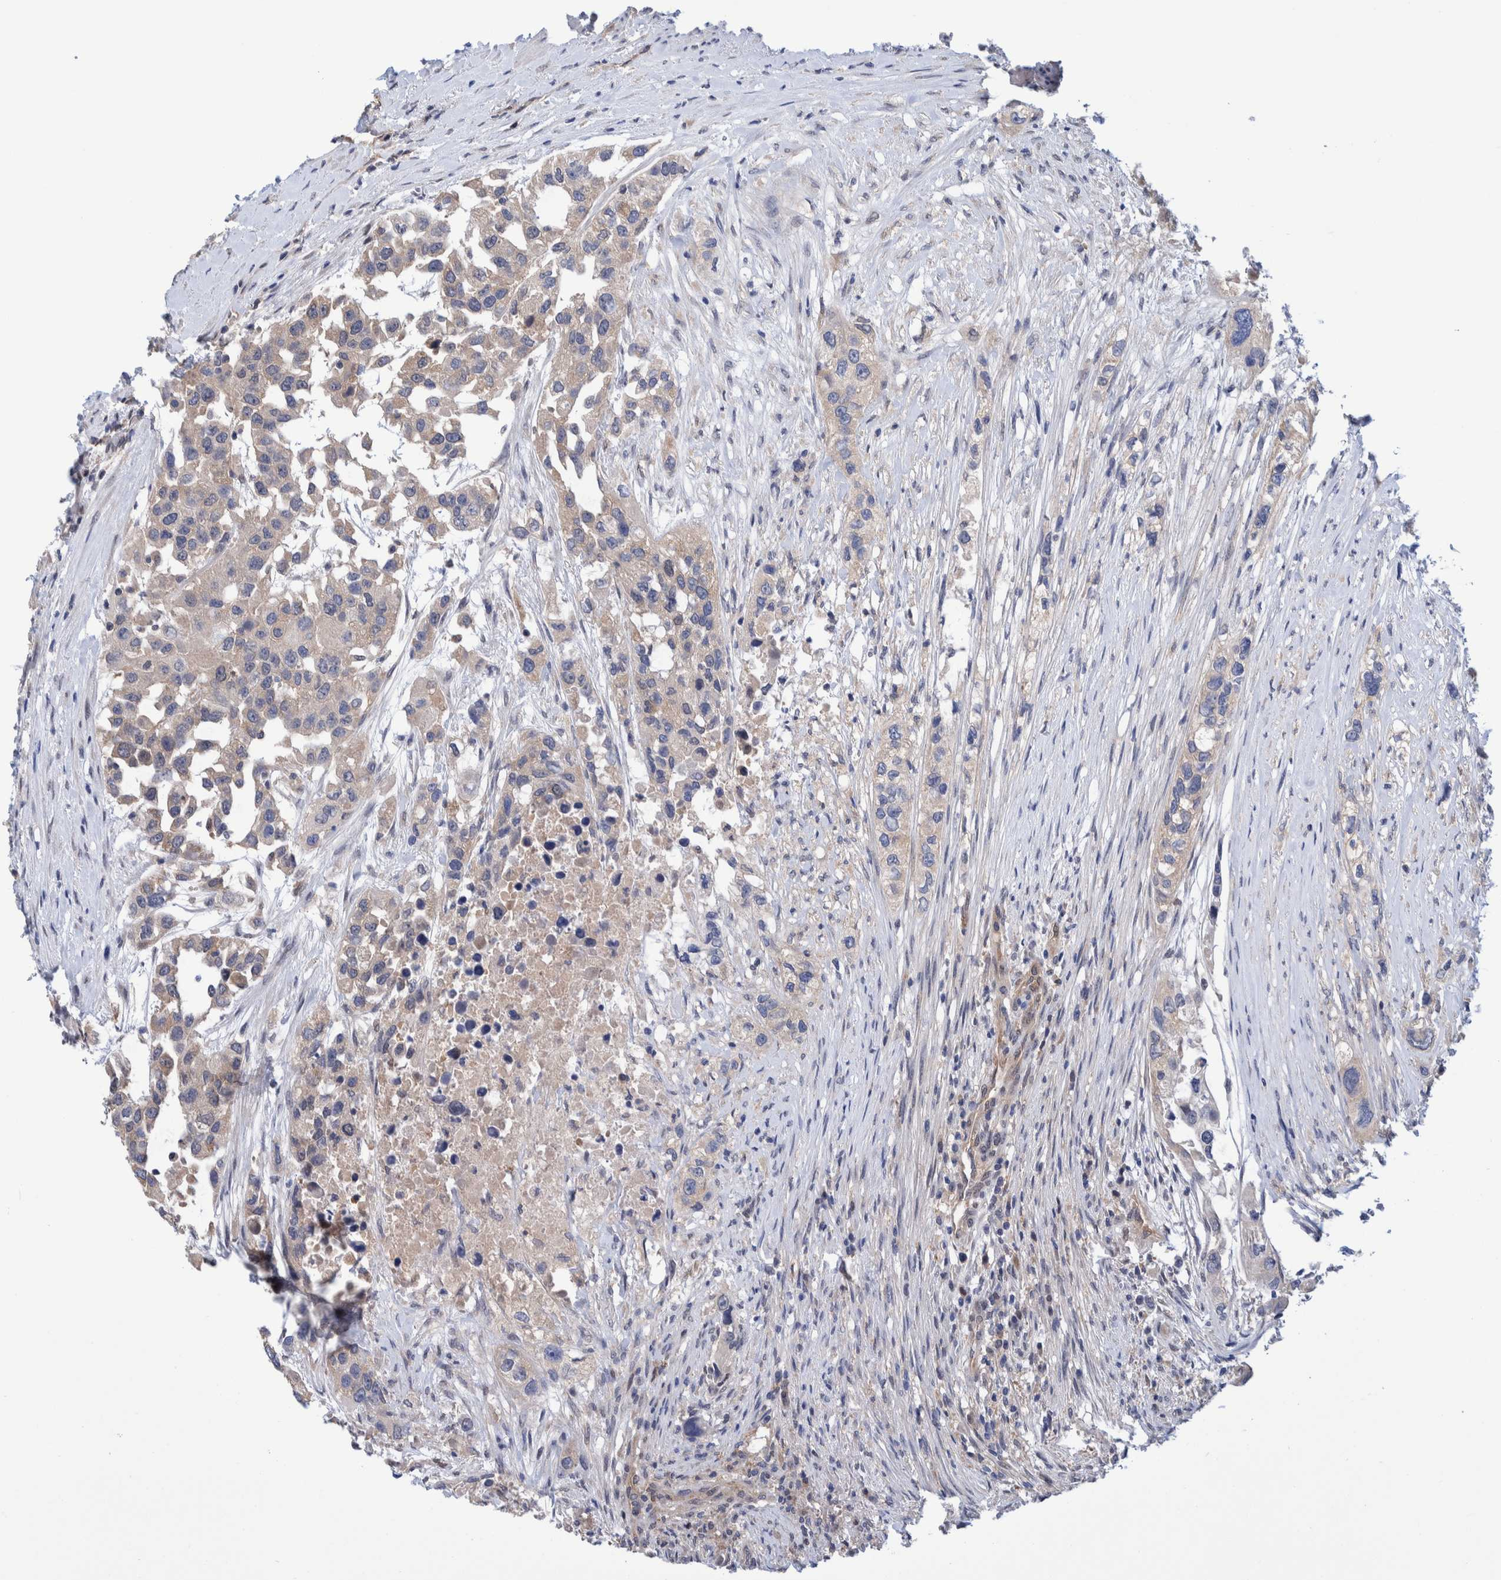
{"staining": {"intensity": "weak", "quantity": "25%-75%", "location": "cytoplasmic/membranous"}, "tissue": "urothelial cancer", "cell_type": "Tumor cells", "image_type": "cancer", "snomed": [{"axis": "morphology", "description": "Urothelial carcinoma, High grade"}, {"axis": "topography", "description": "Urinary bladder"}], "caption": "A low amount of weak cytoplasmic/membranous expression is appreciated in approximately 25%-75% of tumor cells in urothelial cancer tissue. (DAB (3,3'-diaminobenzidine) IHC with brightfield microscopy, high magnification).", "gene": "PFAS", "patient": {"sex": "female", "age": 80}}